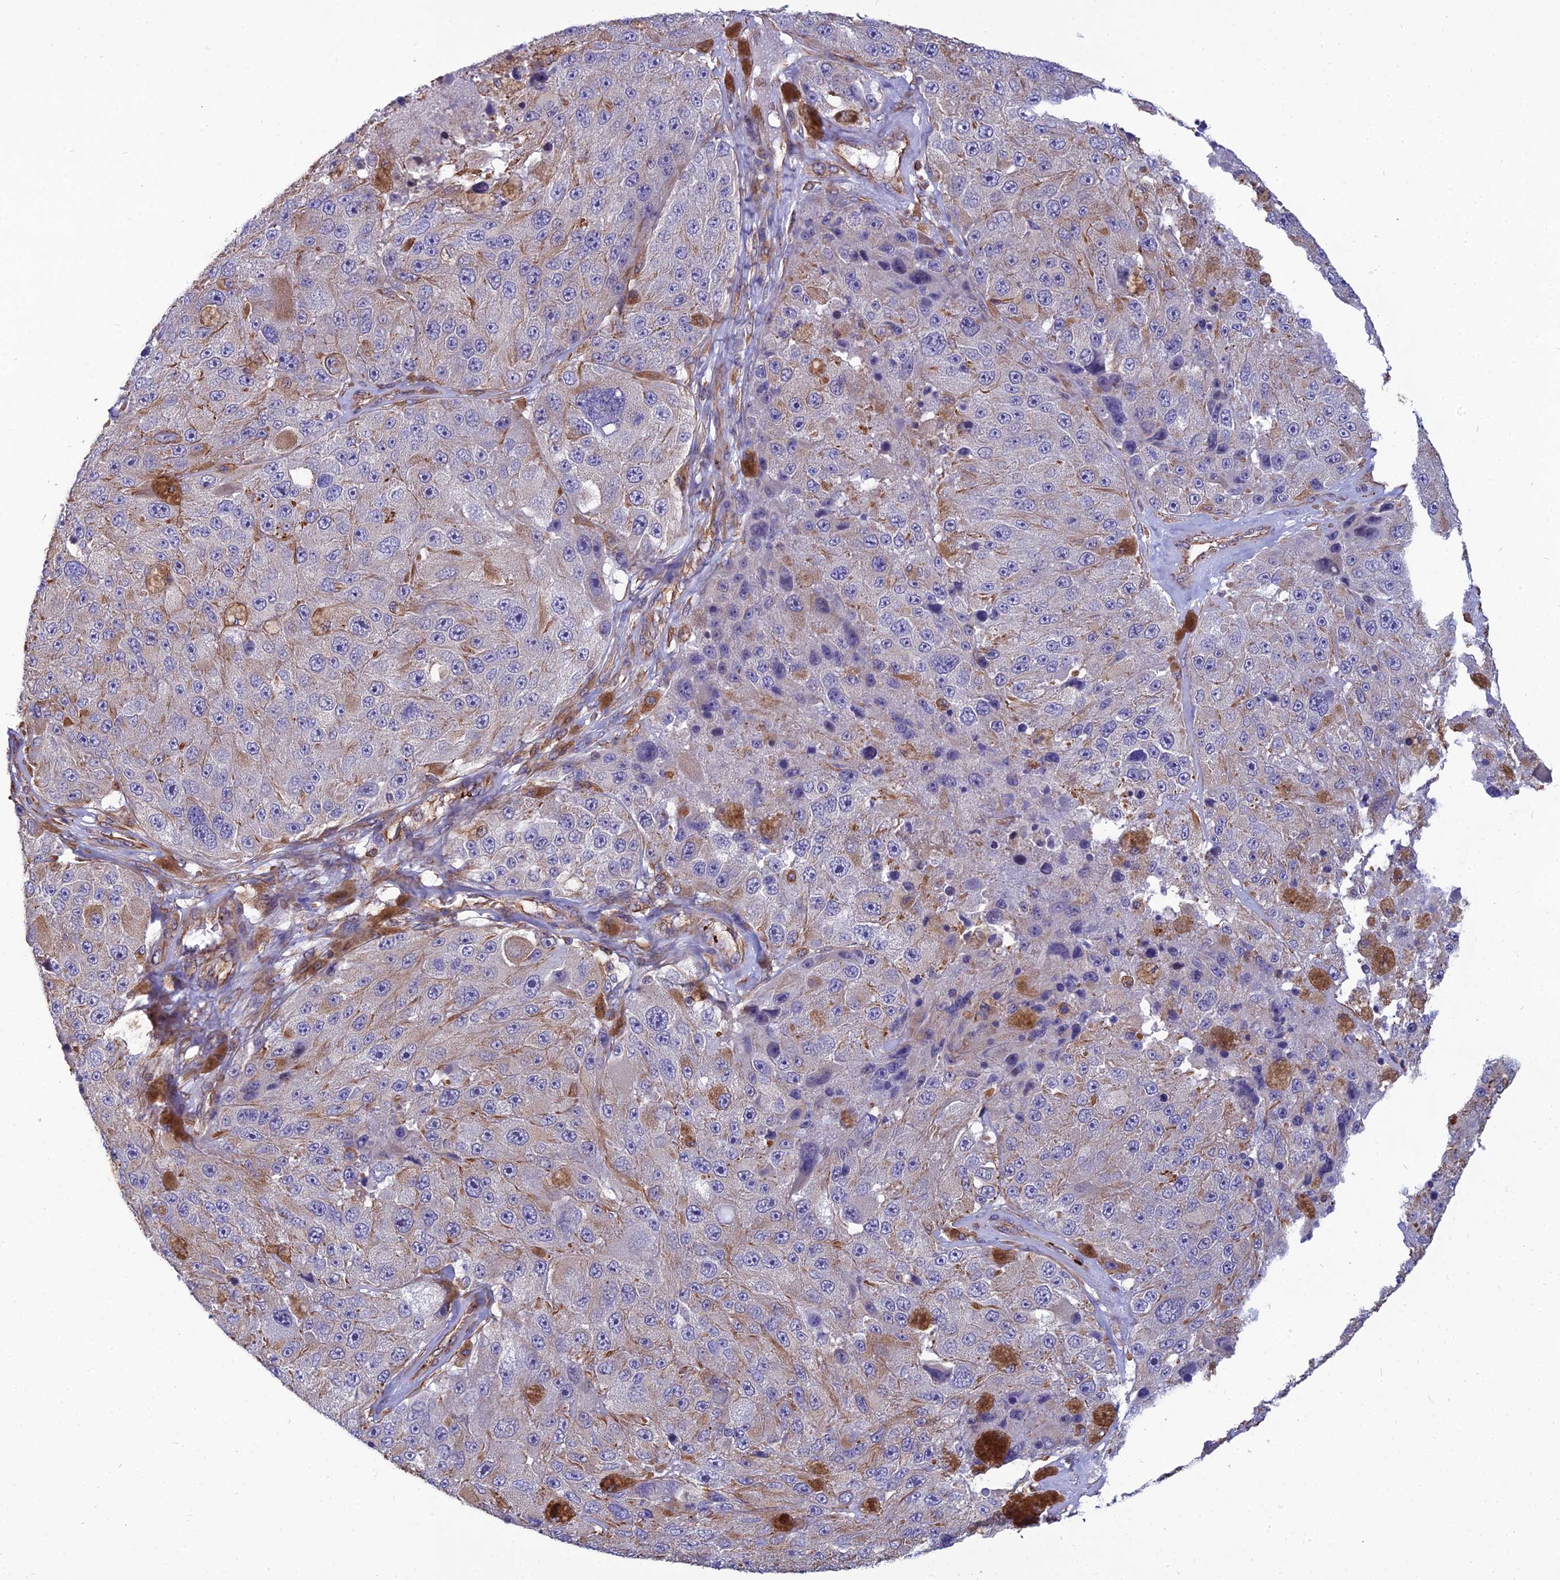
{"staining": {"intensity": "moderate", "quantity": "<25%", "location": "cytoplasmic/membranous"}, "tissue": "melanoma", "cell_type": "Tumor cells", "image_type": "cancer", "snomed": [{"axis": "morphology", "description": "Malignant melanoma, Metastatic site"}, {"axis": "topography", "description": "Lymph node"}], "caption": "High-magnification brightfield microscopy of malignant melanoma (metastatic site) stained with DAB (3,3'-diaminobenzidine) (brown) and counterstained with hematoxylin (blue). tumor cells exhibit moderate cytoplasmic/membranous staining is appreciated in about<25% of cells. Immunohistochemistry stains the protein in brown and the nuclei are stained blue.", "gene": "PSMD11", "patient": {"sex": "male", "age": 62}}